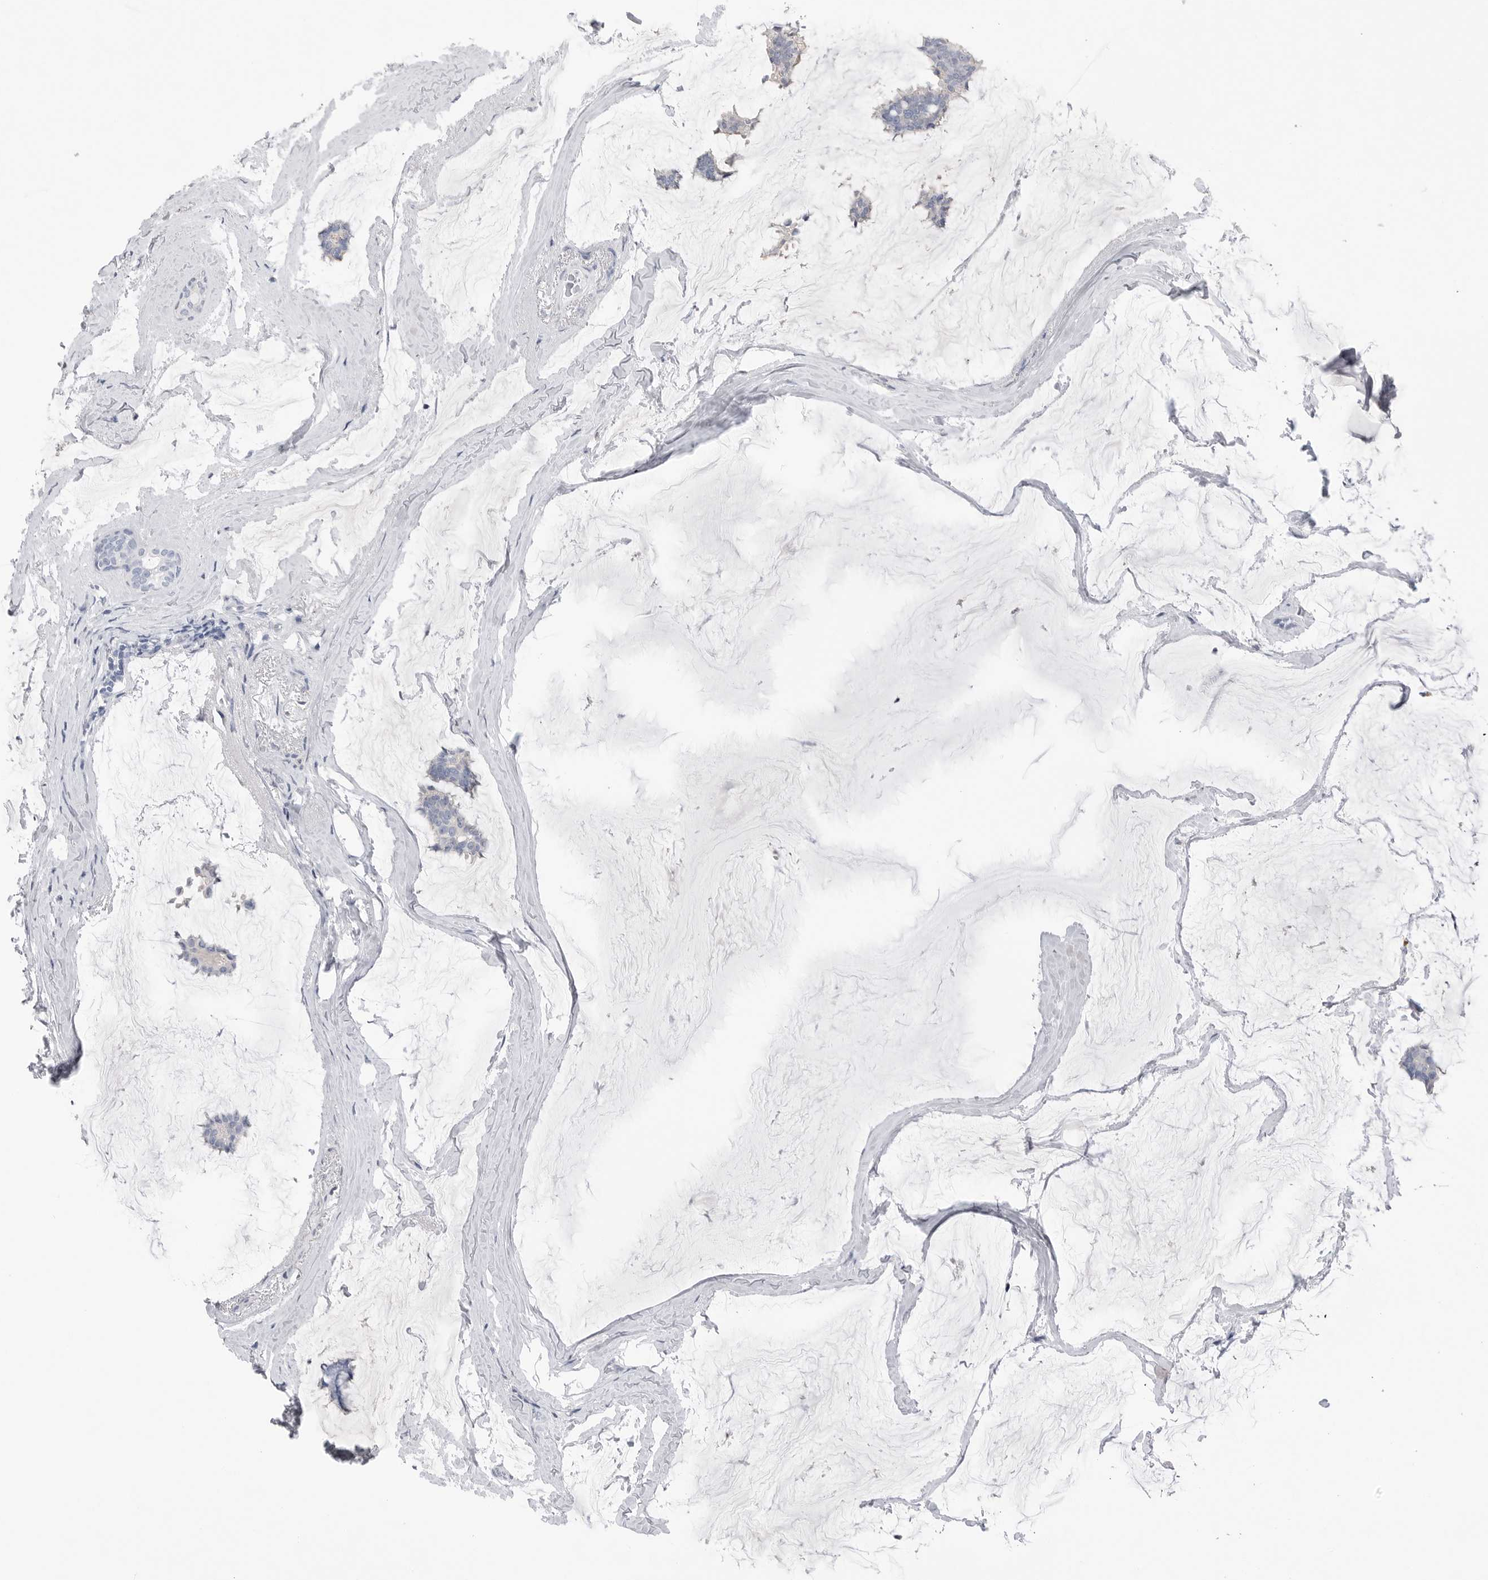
{"staining": {"intensity": "negative", "quantity": "none", "location": "none"}, "tissue": "breast cancer", "cell_type": "Tumor cells", "image_type": "cancer", "snomed": [{"axis": "morphology", "description": "Duct carcinoma"}, {"axis": "topography", "description": "Breast"}], "caption": "The IHC micrograph has no significant expression in tumor cells of intraductal carcinoma (breast) tissue.", "gene": "ABHD12", "patient": {"sex": "female", "age": 93}}